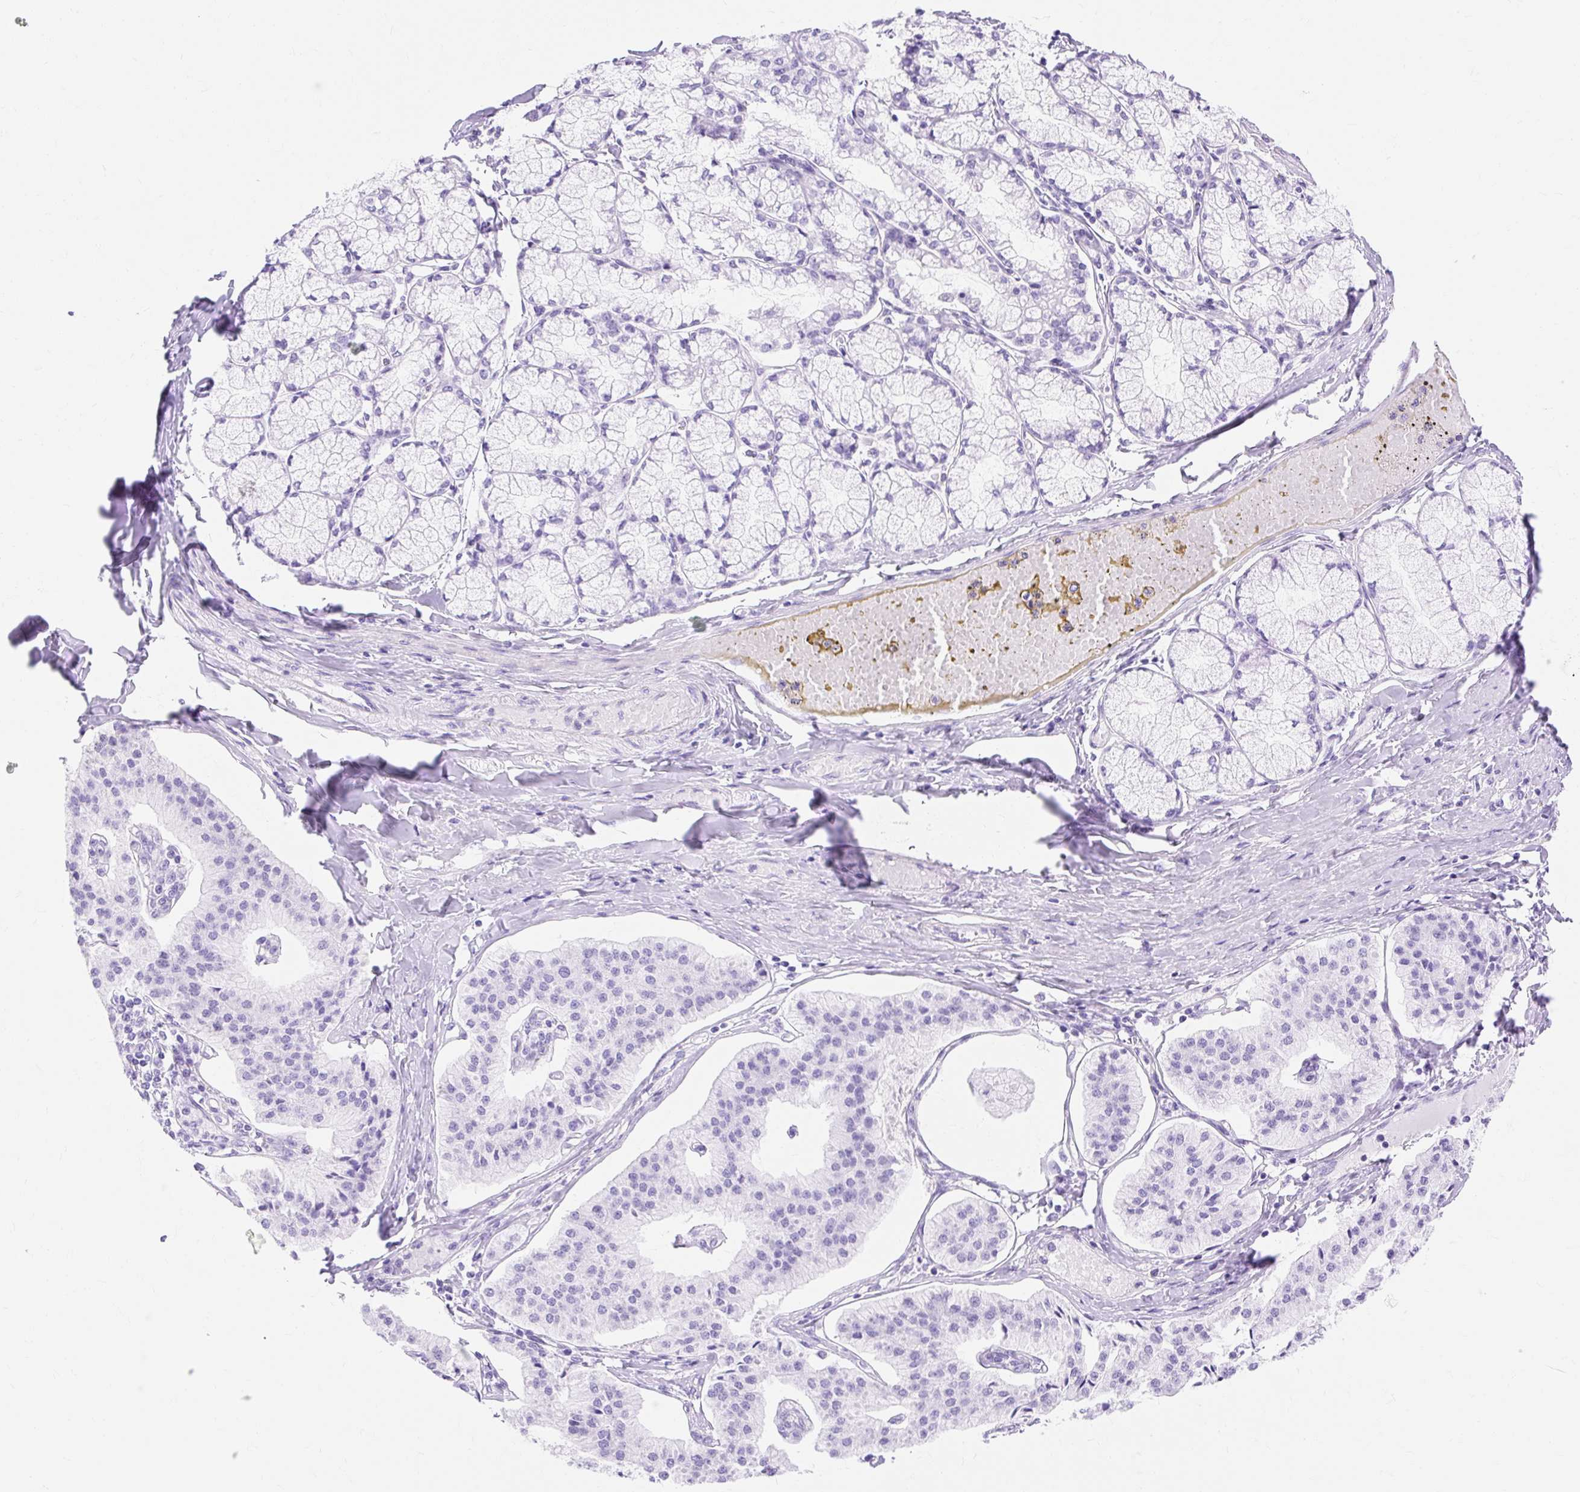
{"staining": {"intensity": "negative", "quantity": "none", "location": "none"}, "tissue": "pancreatic cancer", "cell_type": "Tumor cells", "image_type": "cancer", "snomed": [{"axis": "morphology", "description": "Adenocarcinoma, NOS"}, {"axis": "topography", "description": "Pancreas"}], "caption": "A micrograph of human pancreatic adenocarcinoma is negative for staining in tumor cells.", "gene": "MBP", "patient": {"sex": "female", "age": 50}}